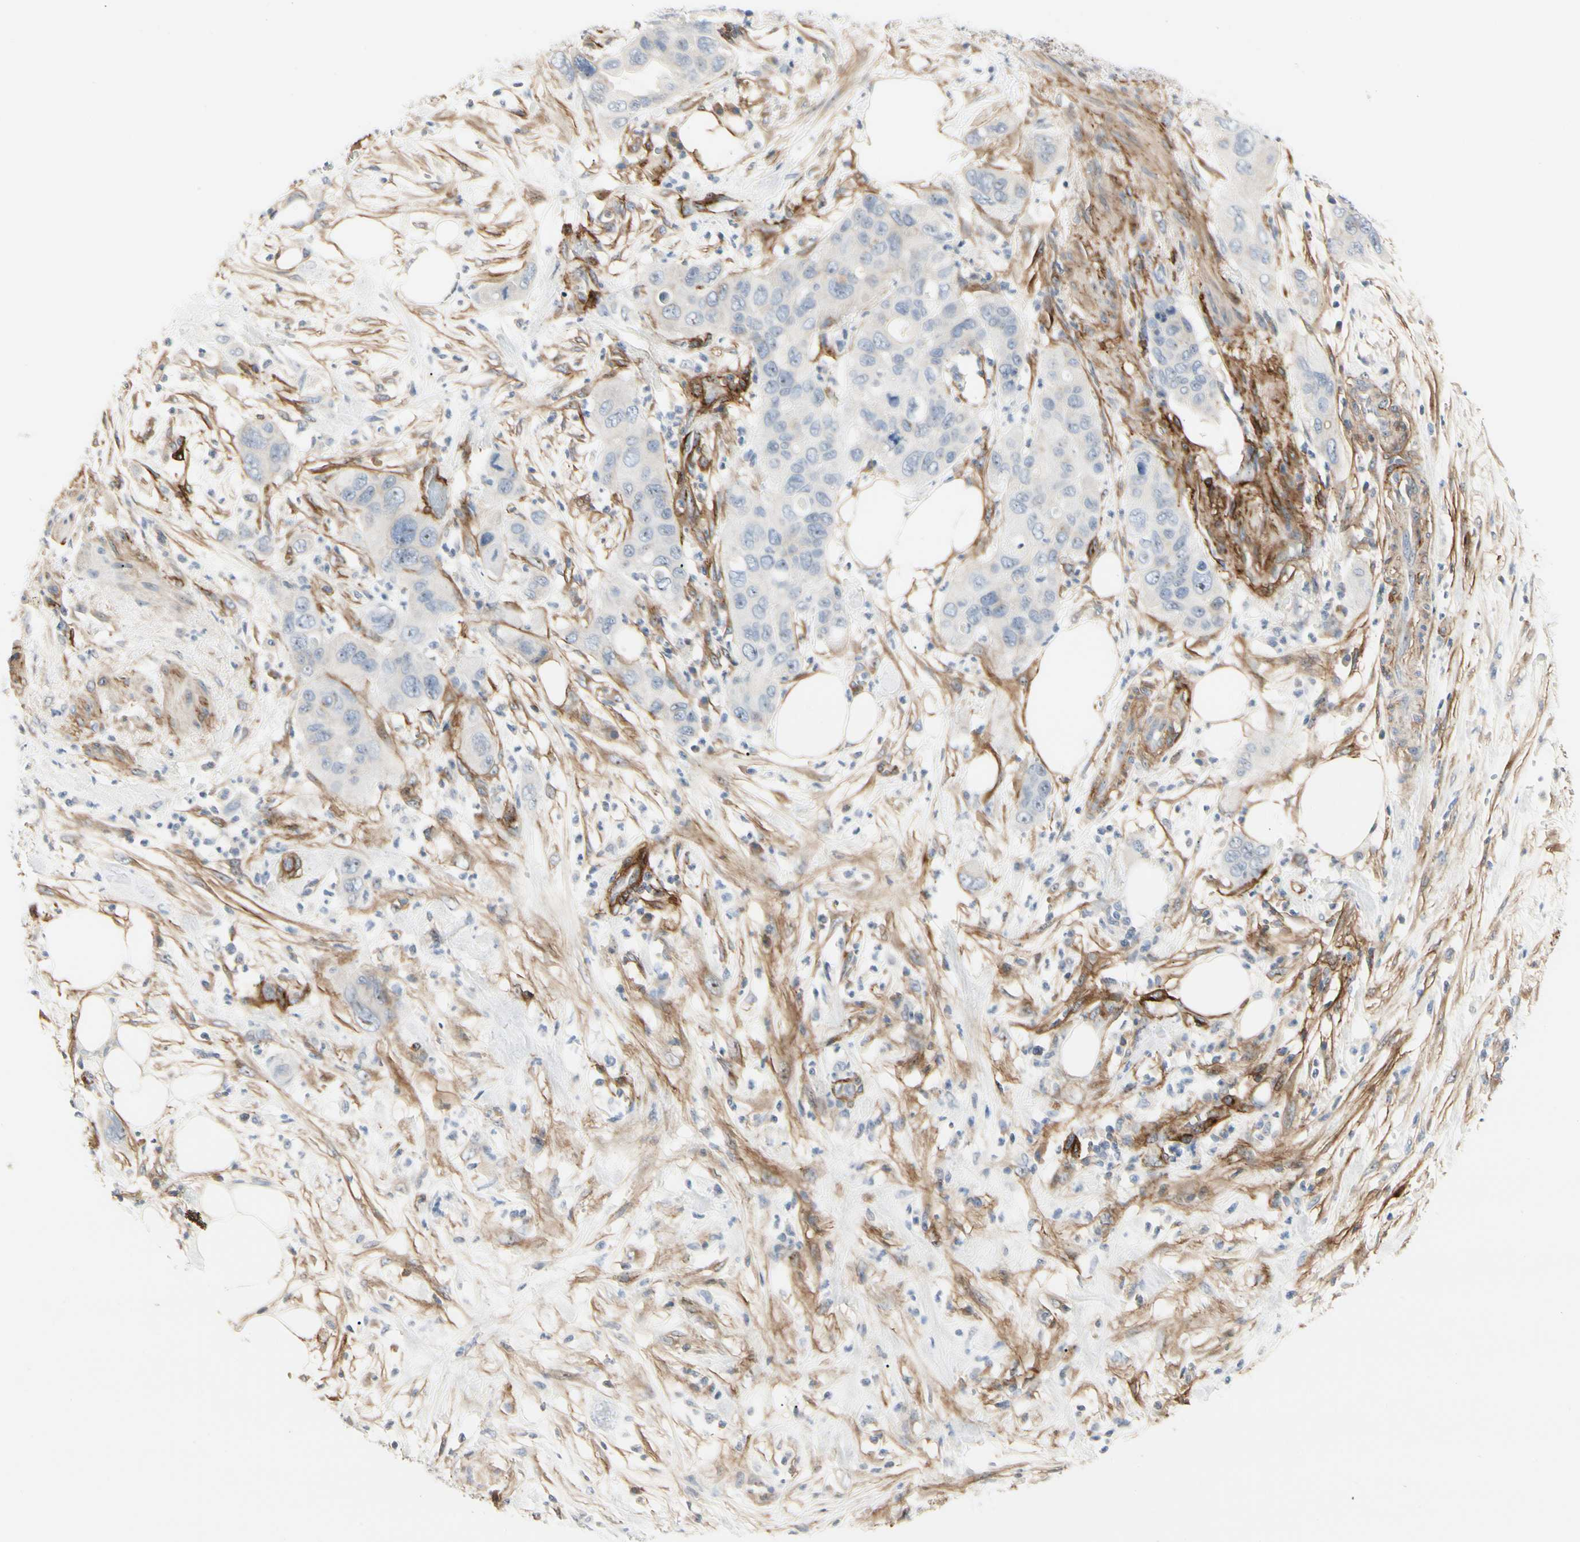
{"staining": {"intensity": "negative", "quantity": "none", "location": "none"}, "tissue": "pancreatic cancer", "cell_type": "Tumor cells", "image_type": "cancer", "snomed": [{"axis": "morphology", "description": "Adenocarcinoma, NOS"}, {"axis": "topography", "description": "Pancreas"}], "caption": "DAB immunohistochemical staining of human adenocarcinoma (pancreatic) demonstrates no significant staining in tumor cells.", "gene": "GGT5", "patient": {"sex": "female", "age": 71}}